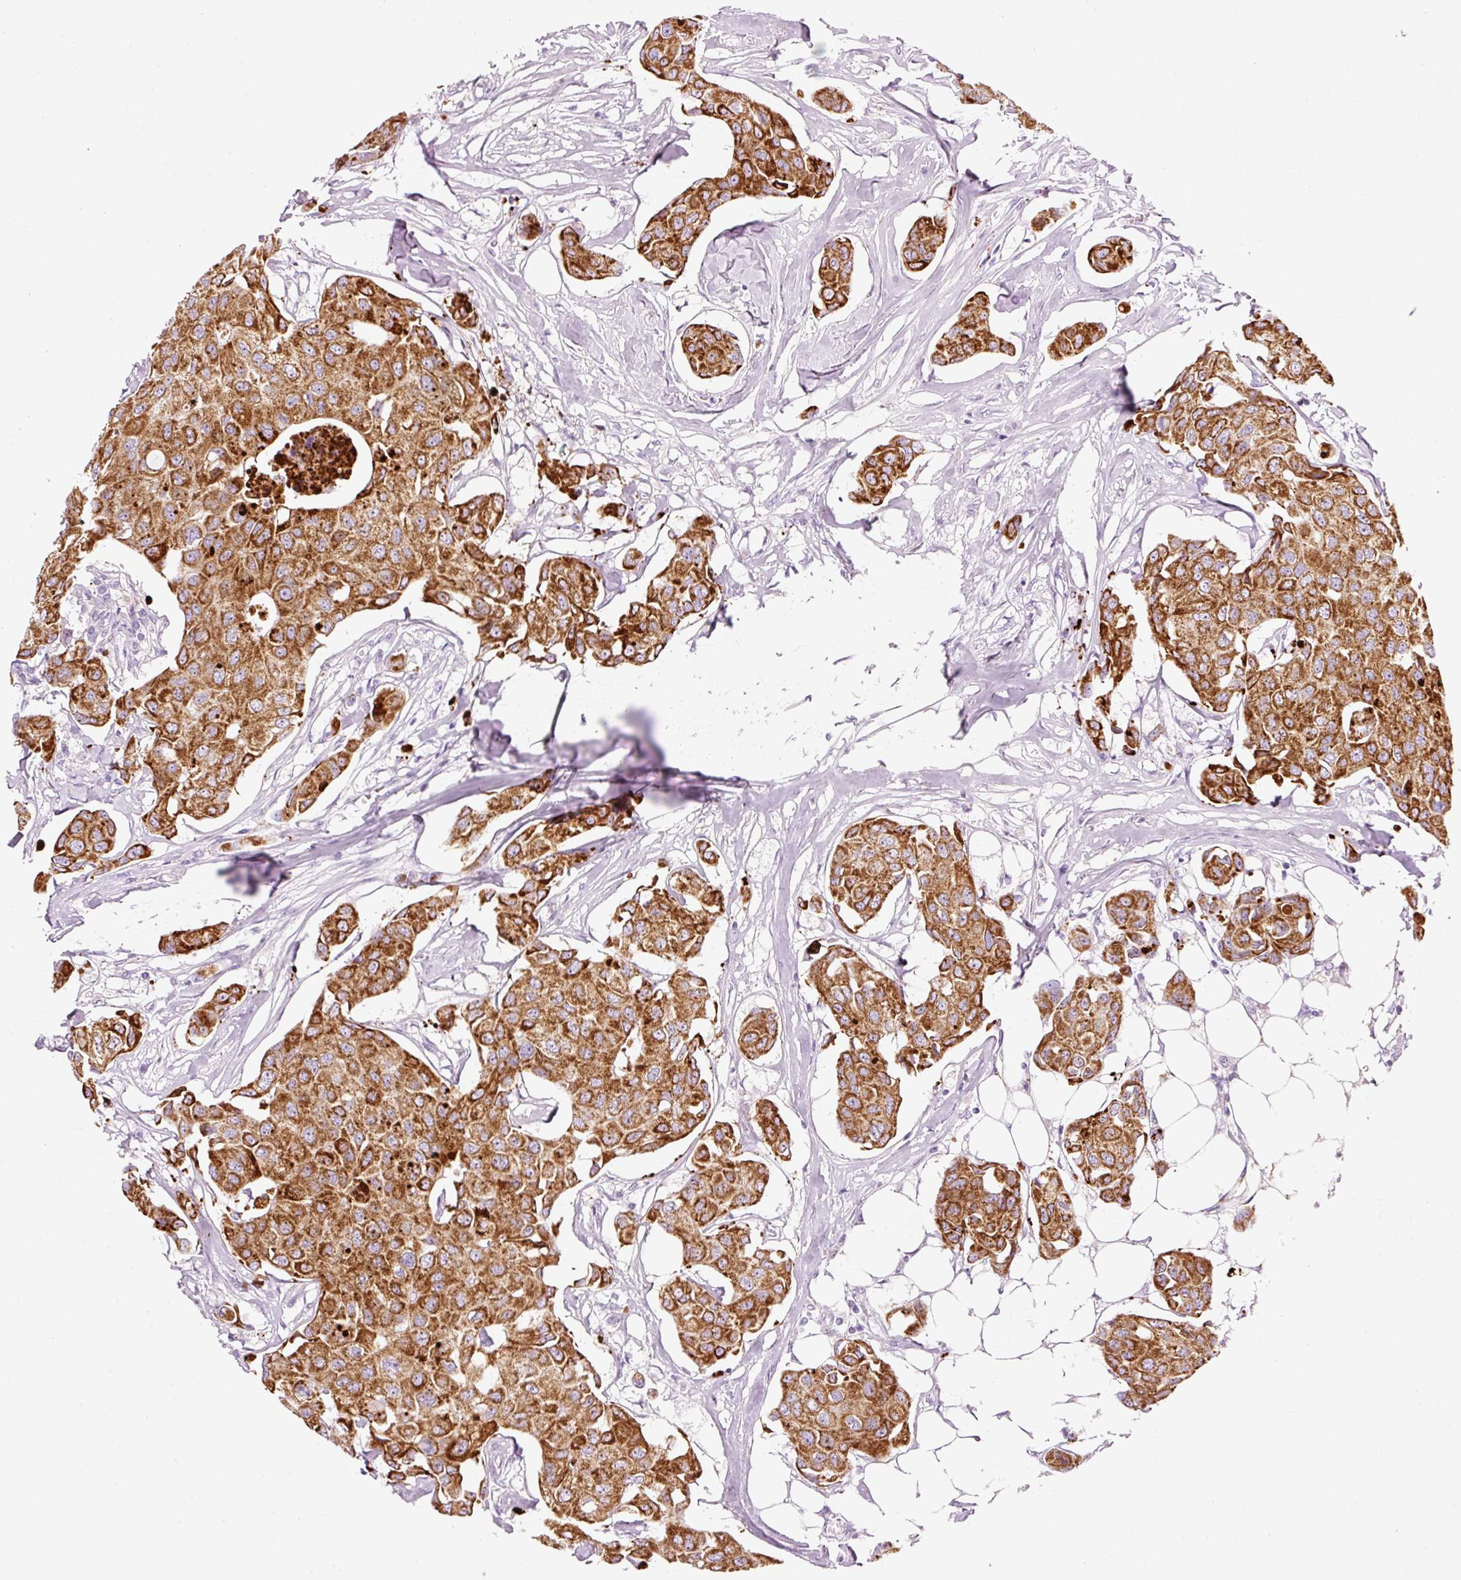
{"staining": {"intensity": "strong", "quantity": ">75%", "location": "cytoplasmic/membranous"}, "tissue": "breast cancer", "cell_type": "Tumor cells", "image_type": "cancer", "snomed": [{"axis": "morphology", "description": "Duct carcinoma"}, {"axis": "topography", "description": "Breast"}, {"axis": "topography", "description": "Lymph node"}], "caption": "A high amount of strong cytoplasmic/membranous staining is appreciated in about >75% of tumor cells in infiltrating ductal carcinoma (breast) tissue.", "gene": "CARD16", "patient": {"sex": "female", "age": 80}}